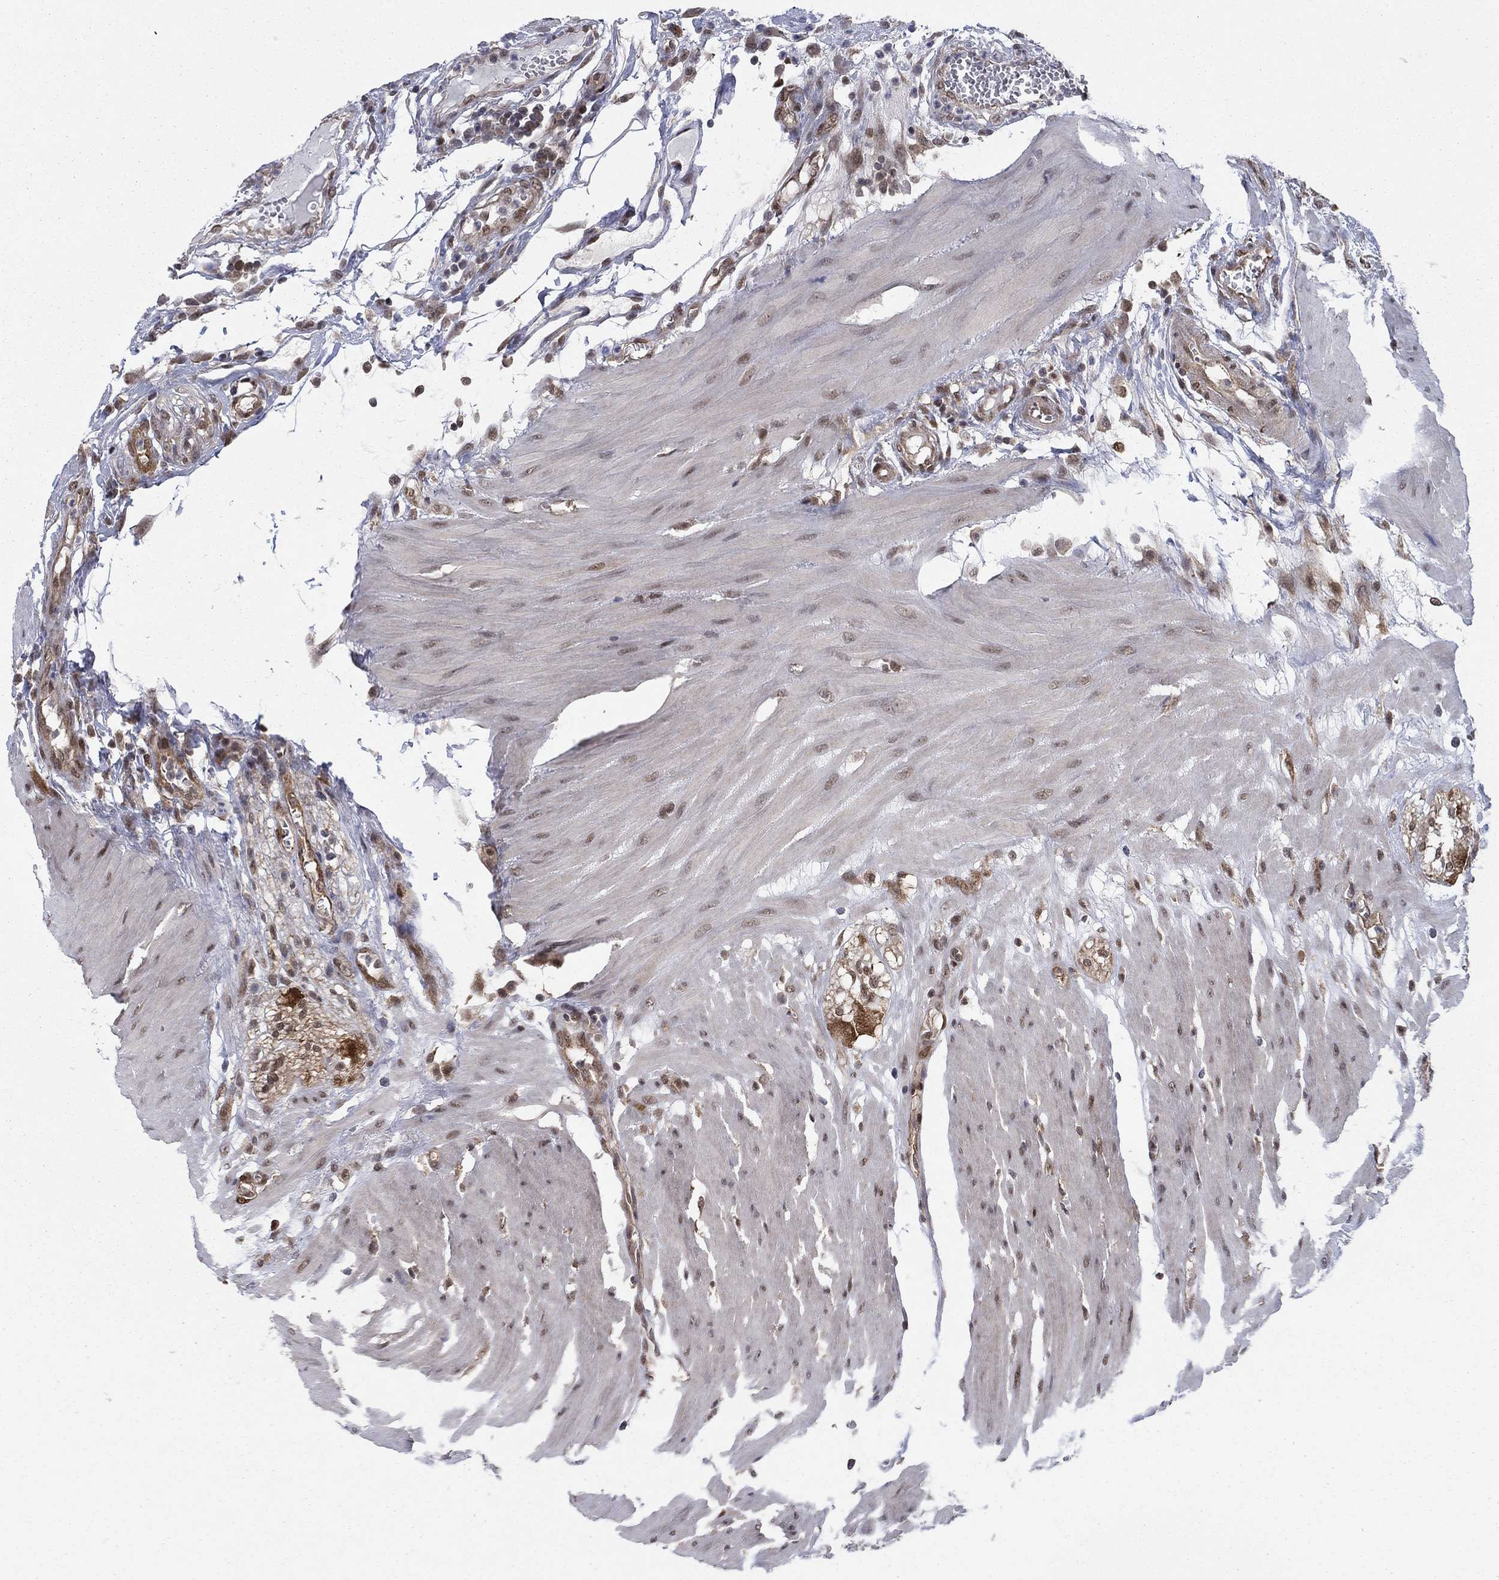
{"staining": {"intensity": "negative", "quantity": "none", "location": "none"}, "tissue": "colon", "cell_type": "Endothelial cells", "image_type": "normal", "snomed": [{"axis": "morphology", "description": "Normal tissue, NOS"}, {"axis": "morphology", "description": "Adenocarcinoma, NOS"}, {"axis": "topography", "description": "Colon"}], "caption": "Immunohistochemistry (IHC) of unremarkable human colon demonstrates no expression in endothelial cells. (Brightfield microscopy of DAB IHC at high magnification).", "gene": "FKBP4", "patient": {"sex": "male", "age": 65}}